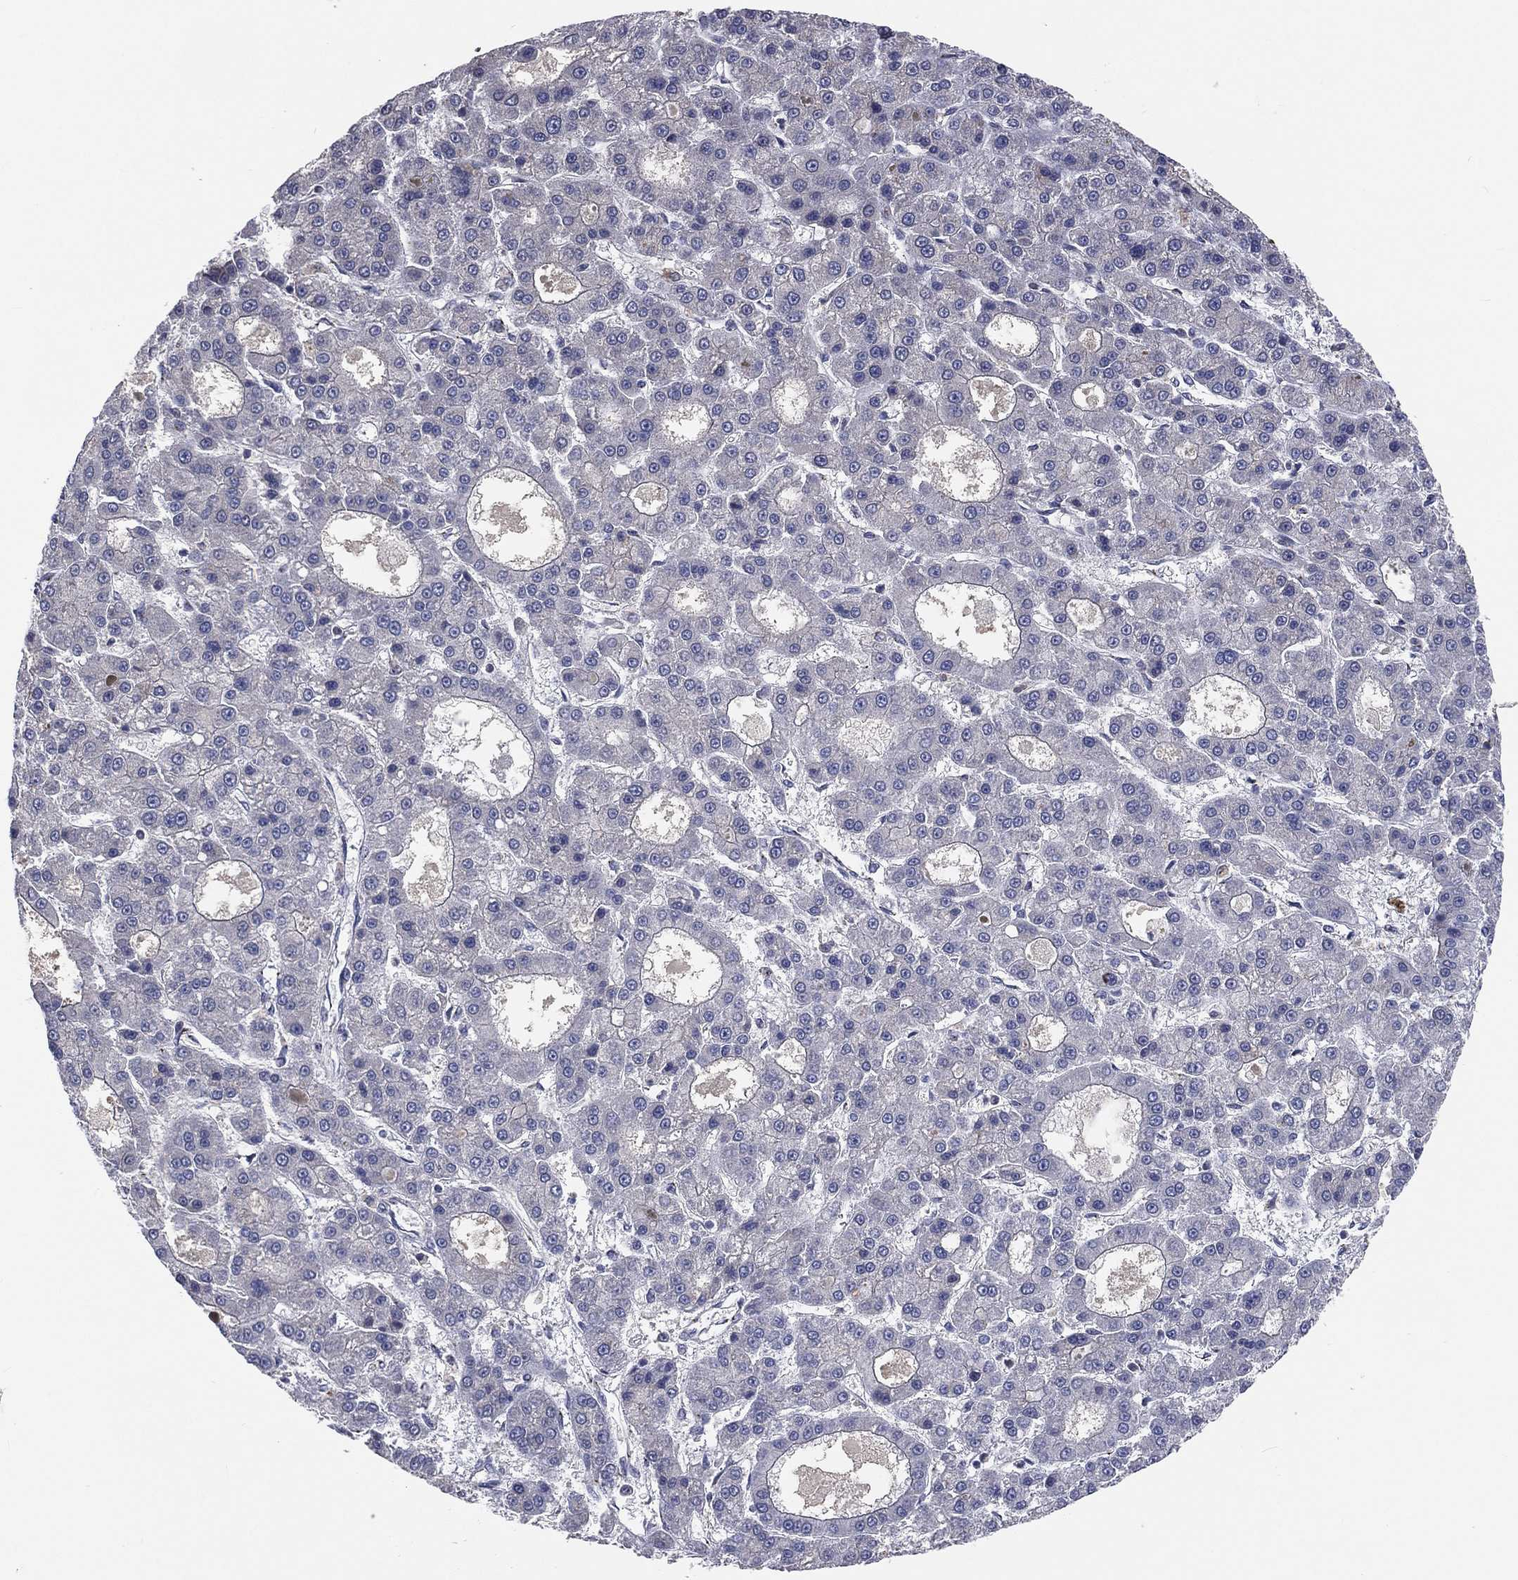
{"staining": {"intensity": "negative", "quantity": "none", "location": "none"}, "tissue": "liver cancer", "cell_type": "Tumor cells", "image_type": "cancer", "snomed": [{"axis": "morphology", "description": "Carcinoma, Hepatocellular, NOS"}, {"axis": "topography", "description": "Liver"}], "caption": "Tumor cells show no significant staining in hepatocellular carcinoma (liver). Brightfield microscopy of IHC stained with DAB (3,3'-diaminobenzidine) (brown) and hematoxylin (blue), captured at high magnification.", "gene": "CROCC", "patient": {"sex": "male", "age": 70}}